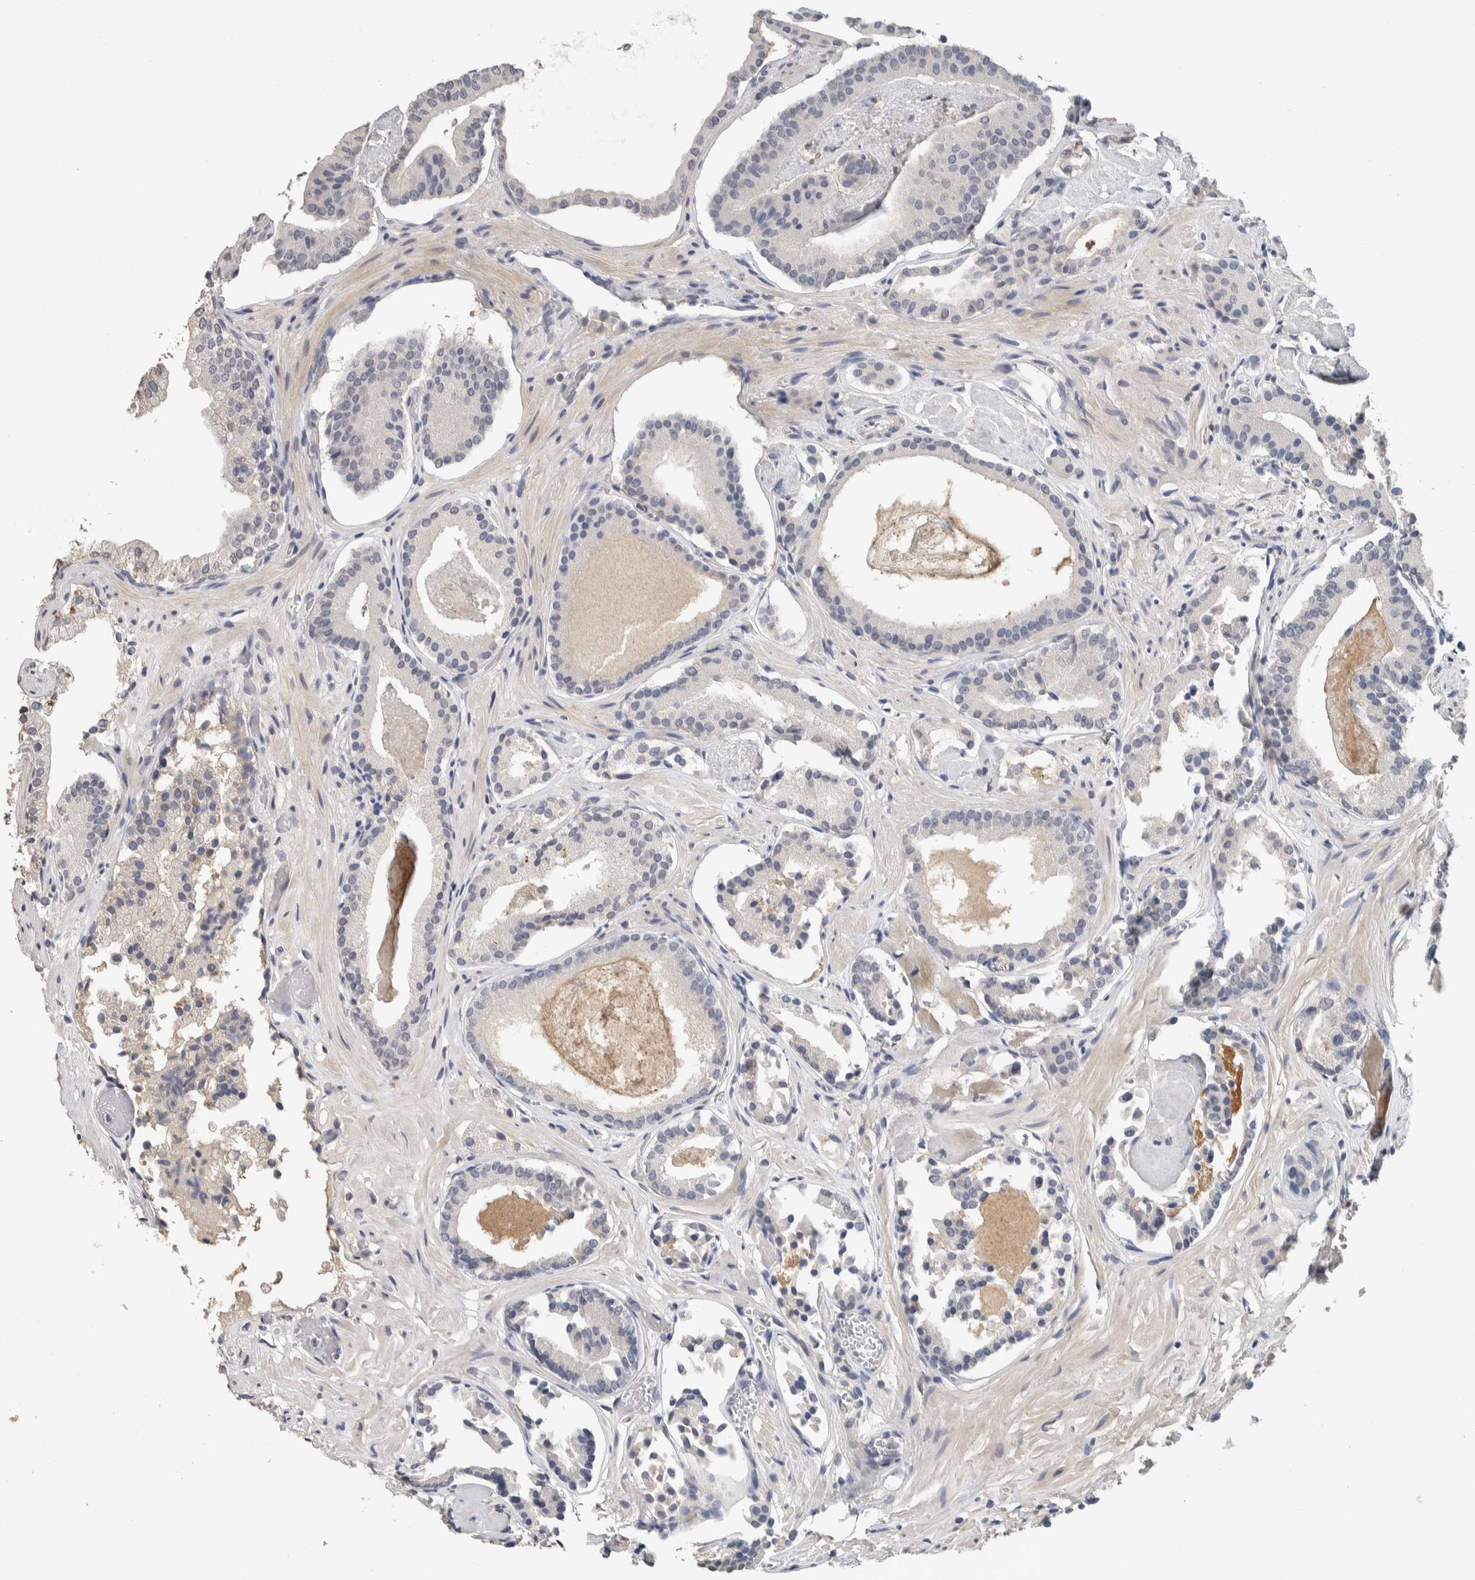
{"staining": {"intensity": "negative", "quantity": "none", "location": "none"}, "tissue": "prostate cancer", "cell_type": "Tumor cells", "image_type": "cancer", "snomed": [{"axis": "morphology", "description": "Adenocarcinoma, Low grade"}, {"axis": "topography", "description": "Prostate"}], "caption": "DAB immunohistochemical staining of human low-grade adenocarcinoma (prostate) reveals no significant staining in tumor cells.", "gene": "CYSRT1", "patient": {"sex": "male", "age": 51}}